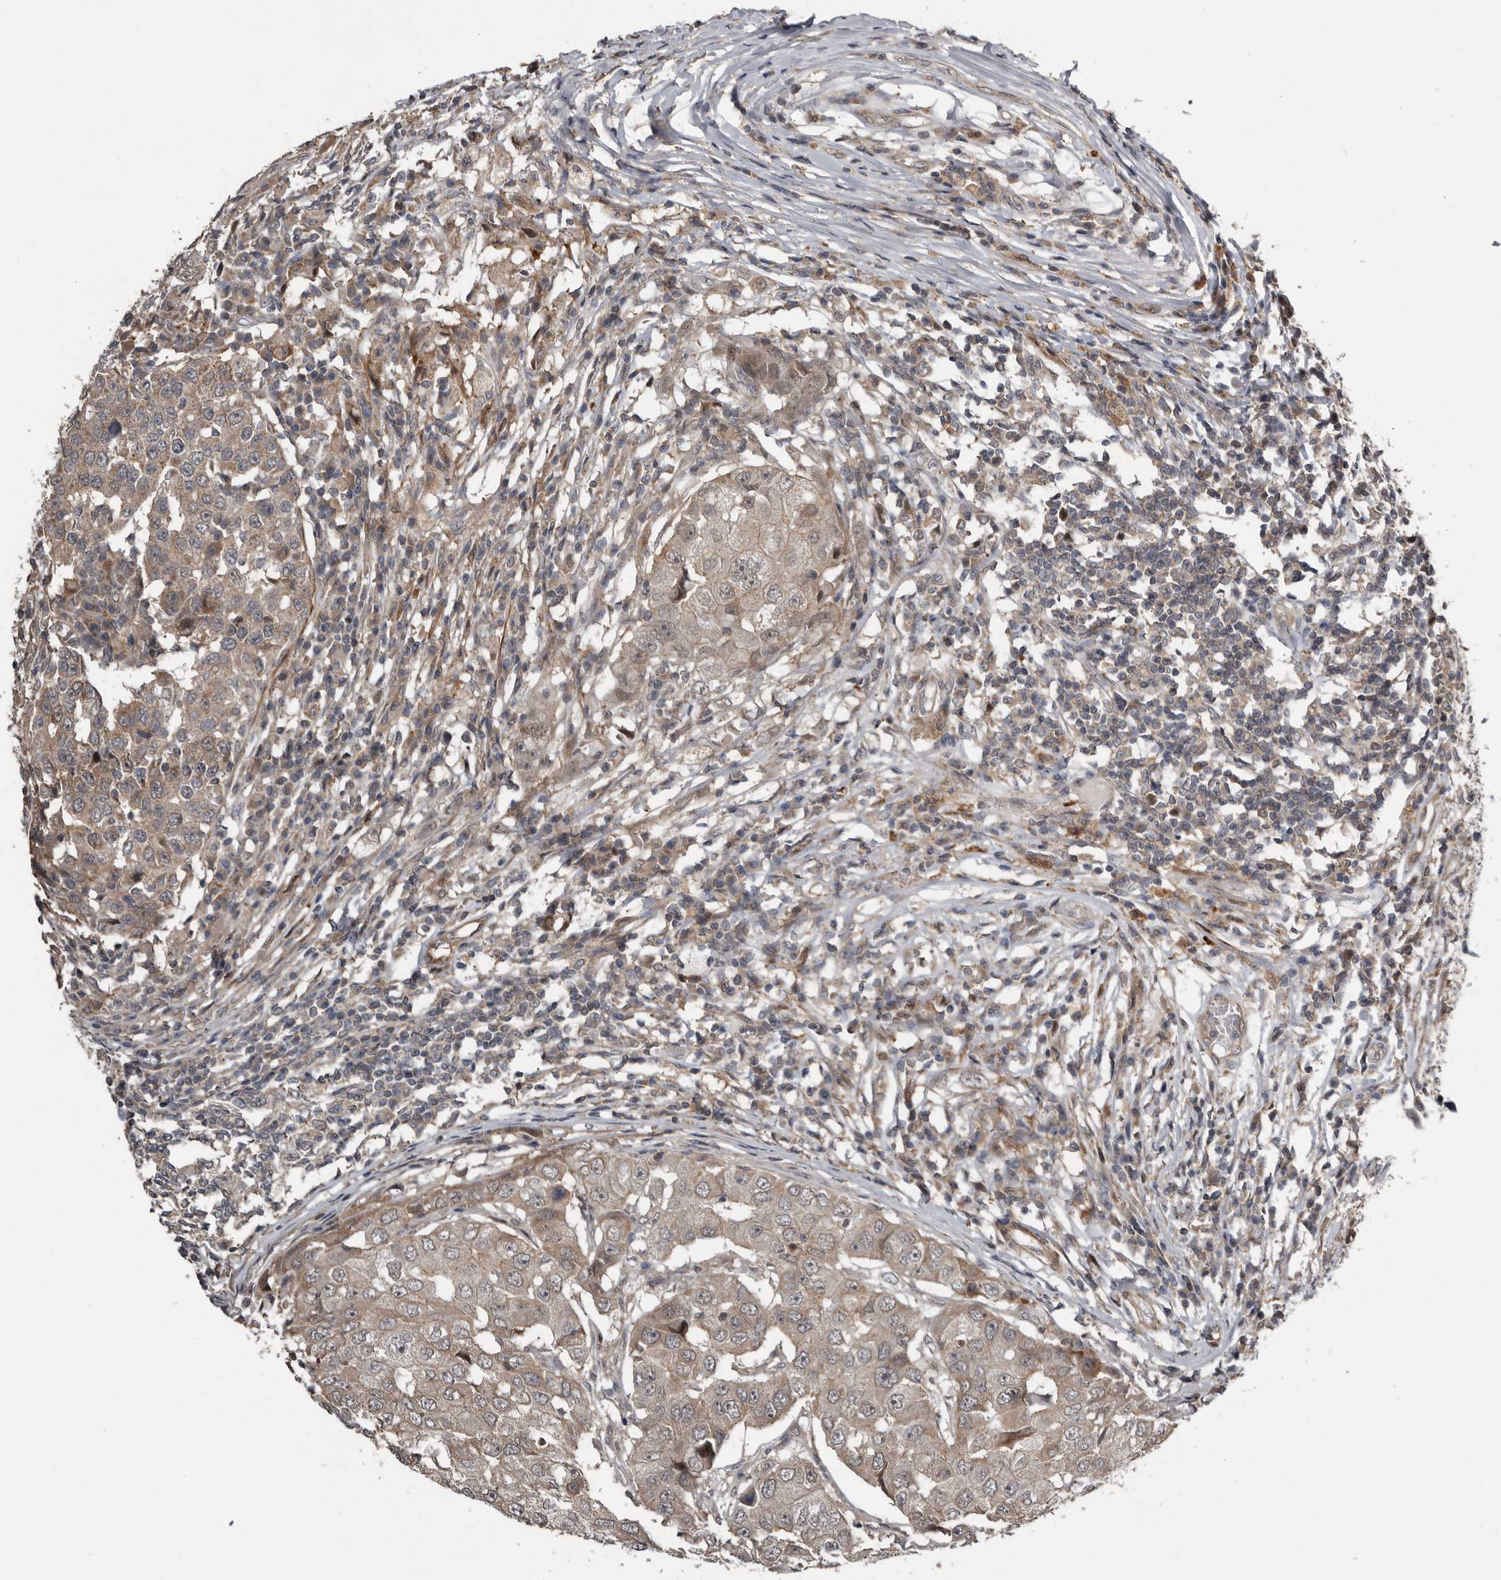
{"staining": {"intensity": "weak", "quantity": ">75%", "location": "cytoplasmic/membranous"}, "tissue": "breast cancer", "cell_type": "Tumor cells", "image_type": "cancer", "snomed": [{"axis": "morphology", "description": "Duct carcinoma"}, {"axis": "topography", "description": "Breast"}], "caption": "The photomicrograph shows staining of breast cancer (infiltrating ductal carcinoma), revealing weak cytoplasmic/membranous protein expression (brown color) within tumor cells. (DAB (3,3'-diaminobenzidine) IHC, brown staining for protein, blue staining for nuclei).", "gene": "FGFR4", "patient": {"sex": "female", "age": 27}}